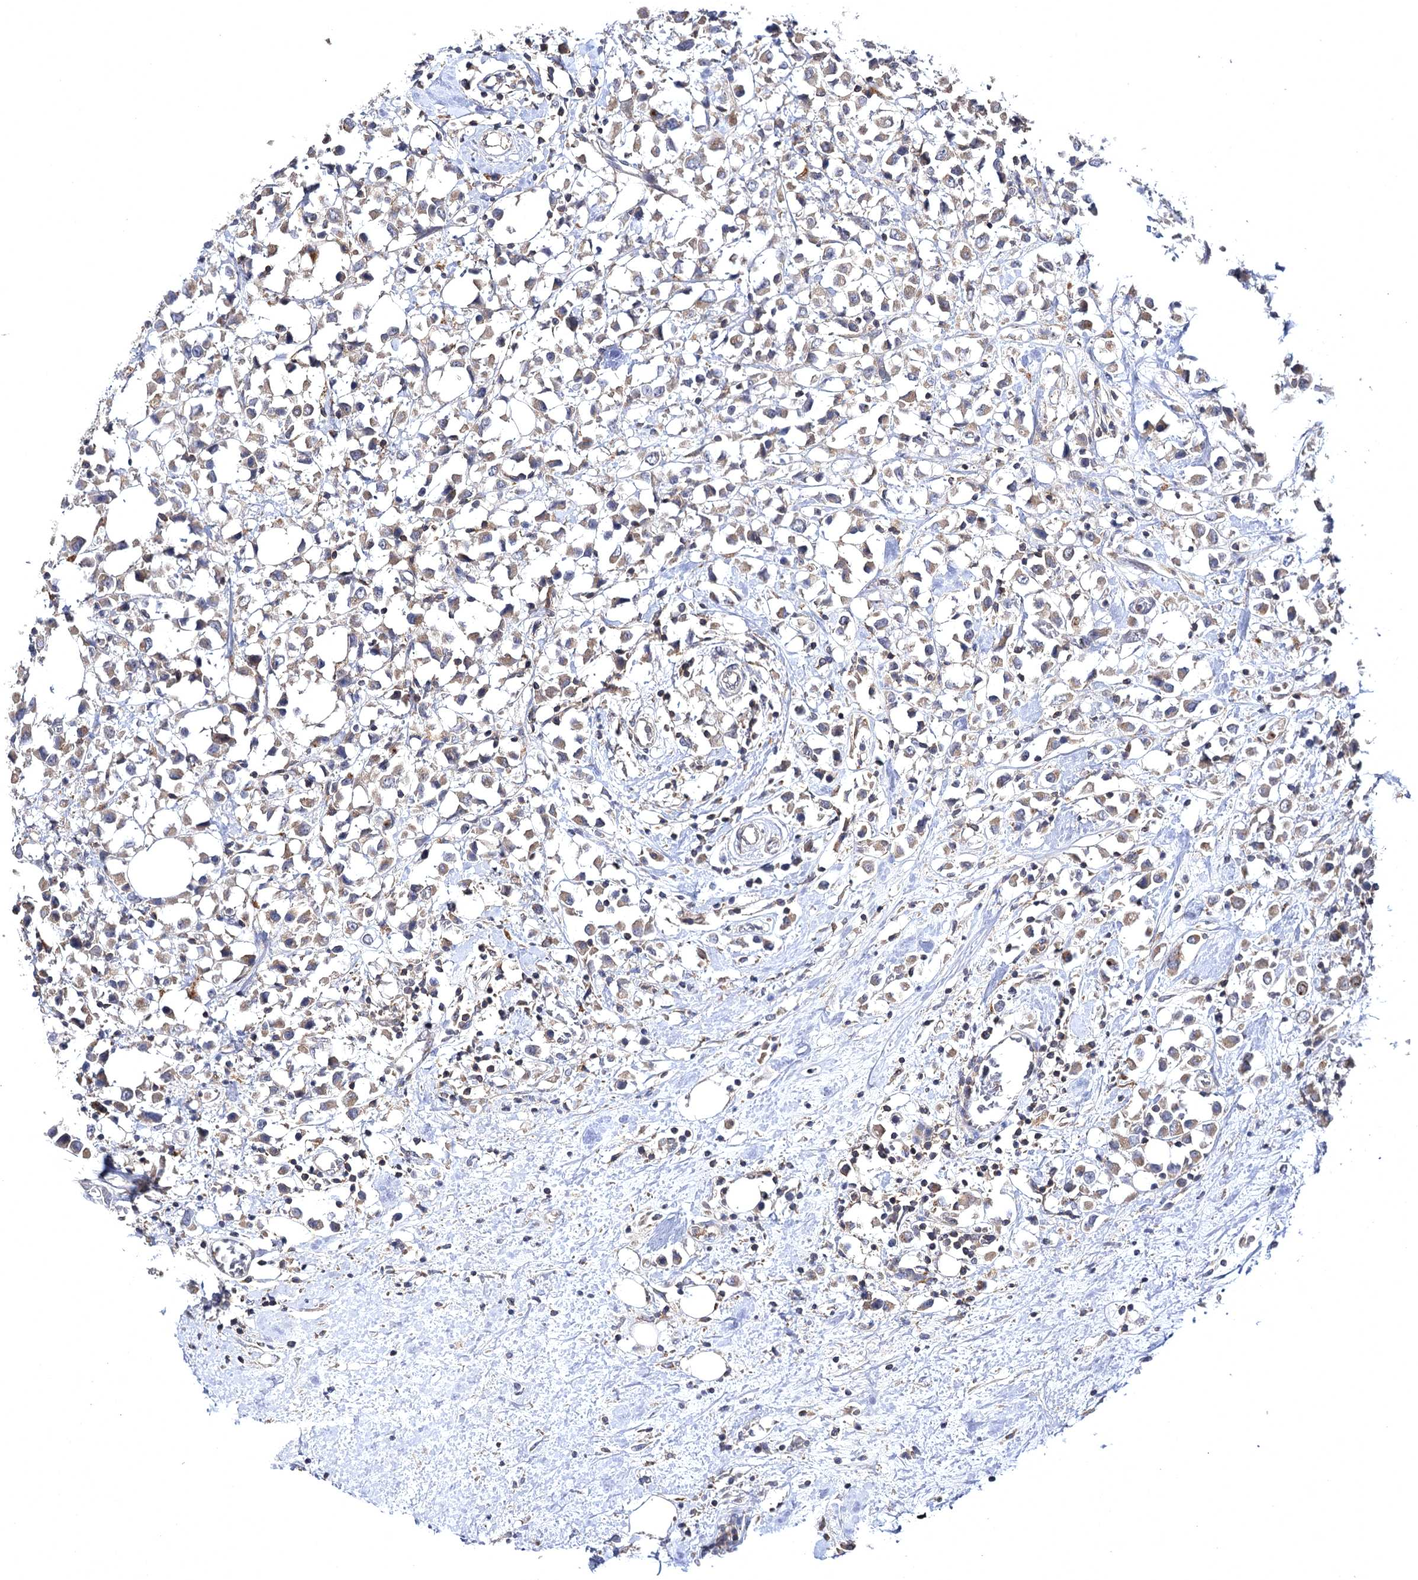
{"staining": {"intensity": "moderate", "quantity": ">75%", "location": "cytoplasmic/membranous"}, "tissue": "breast cancer", "cell_type": "Tumor cells", "image_type": "cancer", "snomed": [{"axis": "morphology", "description": "Duct carcinoma"}, {"axis": "topography", "description": "Breast"}], "caption": "This is a micrograph of IHC staining of infiltrating ductal carcinoma (breast), which shows moderate expression in the cytoplasmic/membranous of tumor cells.", "gene": "BCR", "patient": {"sex": "female", "age": 61}}